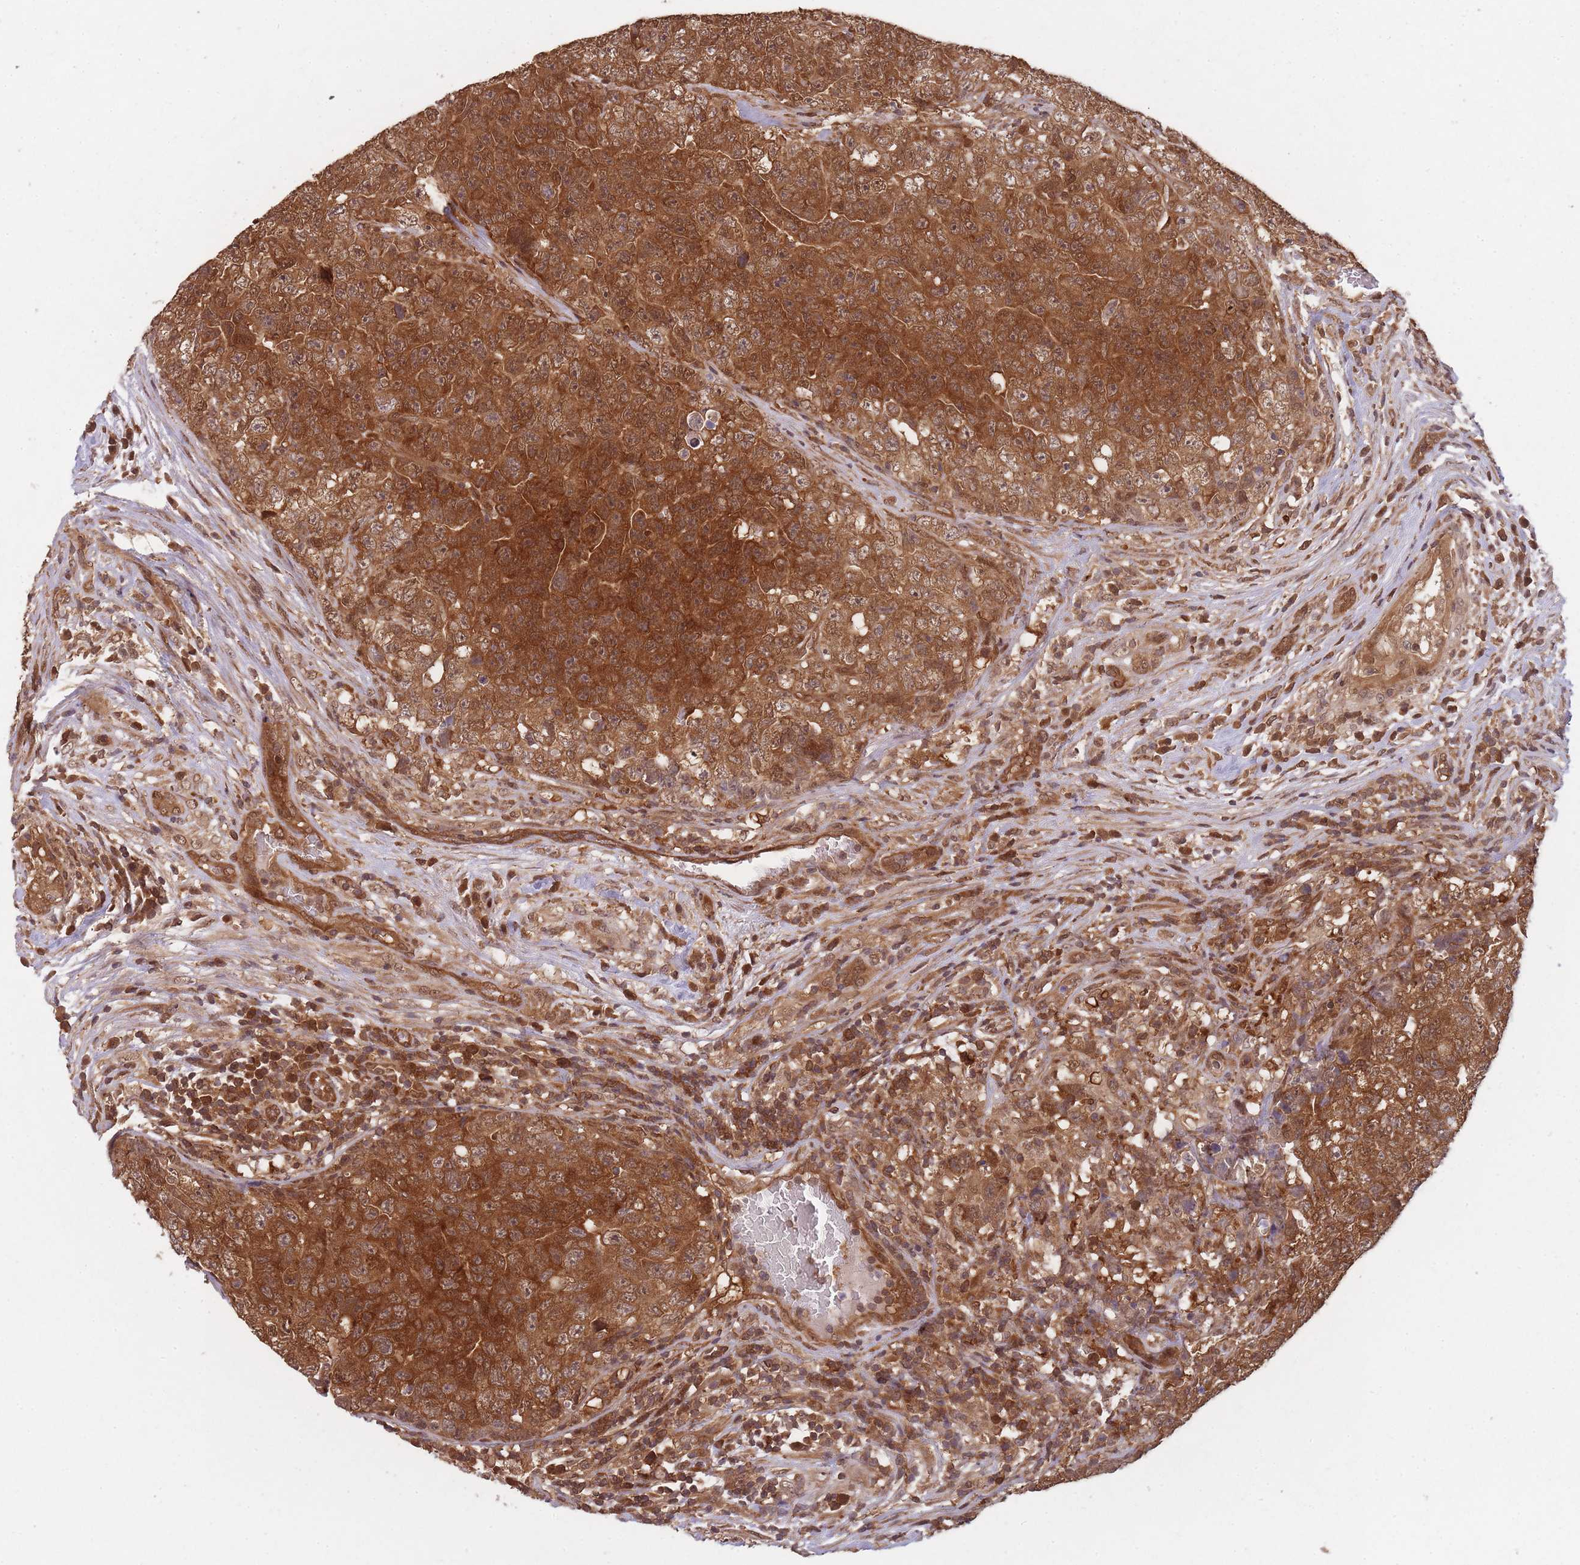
{"staining": {"intensity": "strong", "quantity": ">75%", "location": "cytoplasmic/membranous"}, "tissue": "testis cancer", "cell_type": "Tumor cells", "image_type": "cancer", "snomed": [{"axis": "morphology", "description": "Seminoma, NOS"}, {"axis": "morphology", "description": "Teratoma, malignant, NOS"}, {"axis": "topography", "description": "Testis"}], "caption": "This histopathology image exhibits seminoma (testis) stained with immunohistochemistry (IHC) to label a protein in brown. The cytoplasmic/membranous of tumor cells show strong positivity for the protein. Nuclei are counter-stained blue.", "gene": "PPP6R3", "patient": {"sex": "male", "age": 34}}